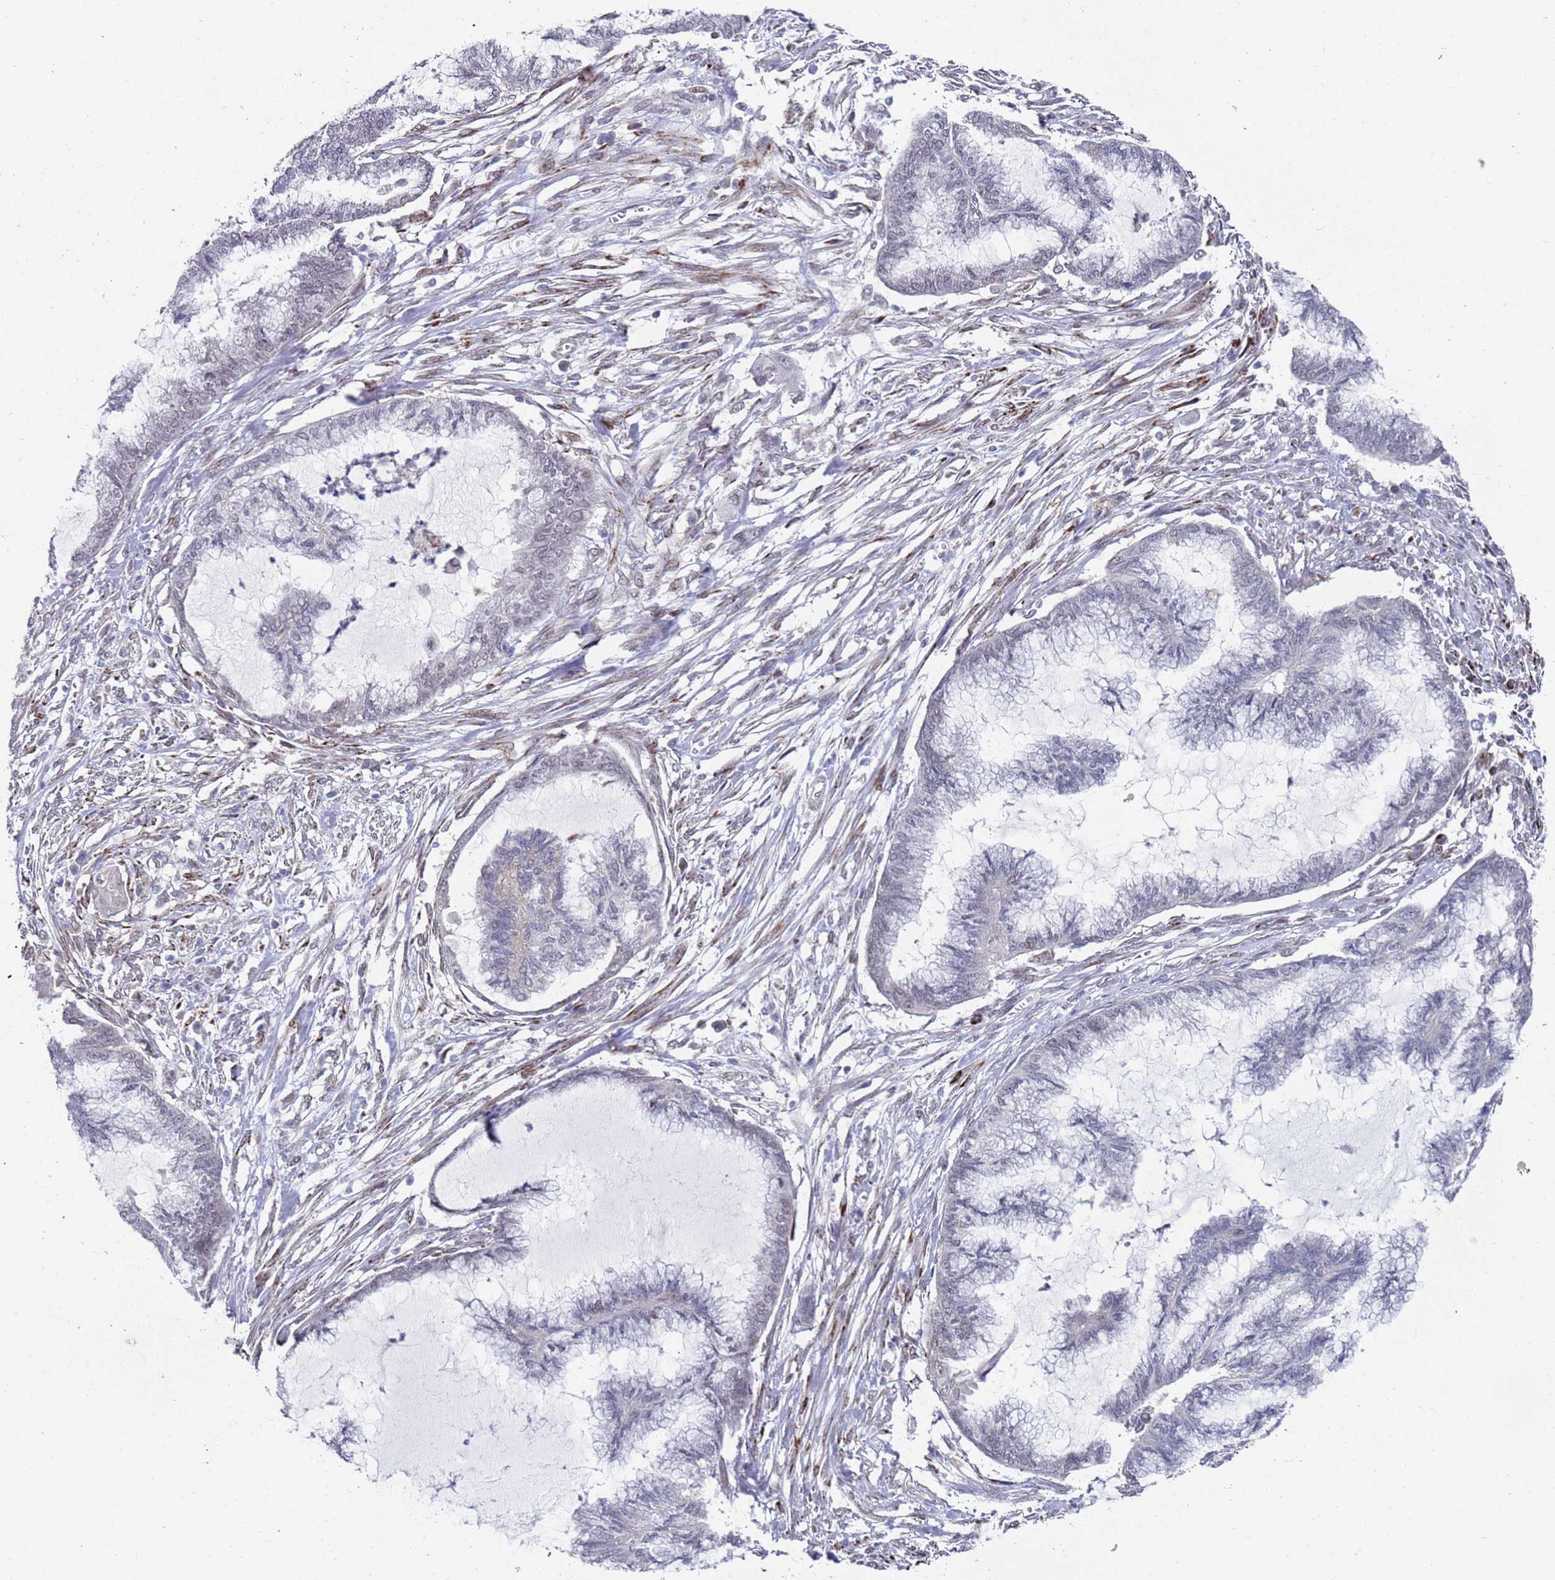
{"staining": {"intensity": "weak", "quantity": "<25%", "location": "nuclear"}, "tissue": "endometrial cancer", "cell_type": "Tumor cells", "image_type": "cancer", "snomed": [{"axis": "morphology", "description": "Adenocarcinoma, NOS"}, {"axis": "topography", "description": "Endometrium"}], "caption": "This is a micrograph of IHC staining of endometrial adenocarcinoma, which shows no staining in tumor cells.", "gene": "COPS6", "patient": {"sex": "female", "age": 86}}